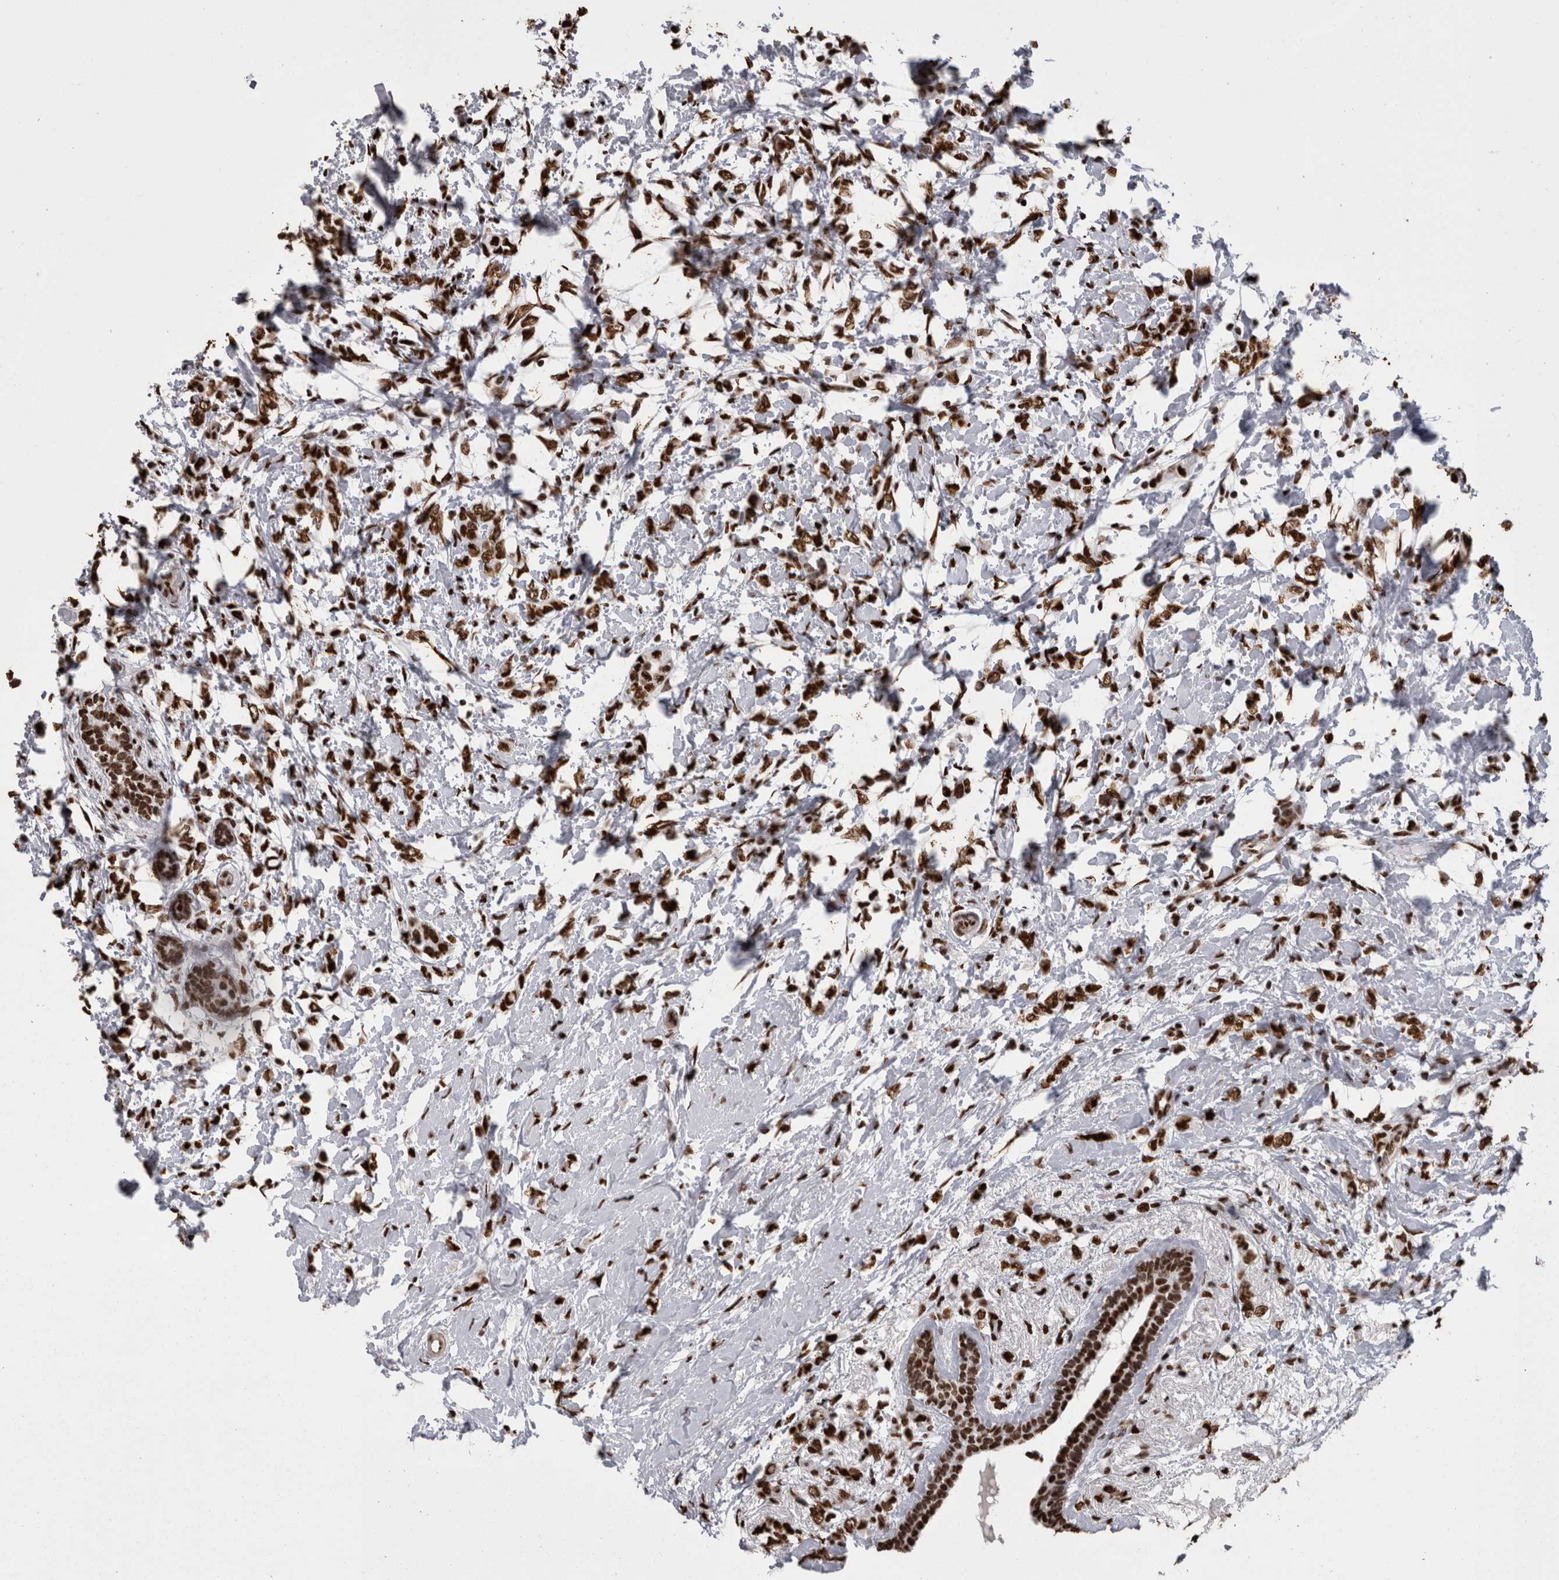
{"staining": {"intensity": "strong", "quantity": ">75%", "location": "nuclear"}, "tissue": "breast cancer", "cell_type": "Tumor cells", "image_type": "cancer", "snomed": [{"axis": "morphology", "description": "Normal tissue, NOS"}, {"axis": "morphology", "description": "Lobular carcinoma"}, {"axis": "topography", "description": "Breast"}], "caption": "Breast lobular carcinoma stained for a protein (brown) displays strong nuclear positive staining in about >75% of tumor cells.", "gene": "HNRNPM", "patient": {"sex": "female", "age": 47}}